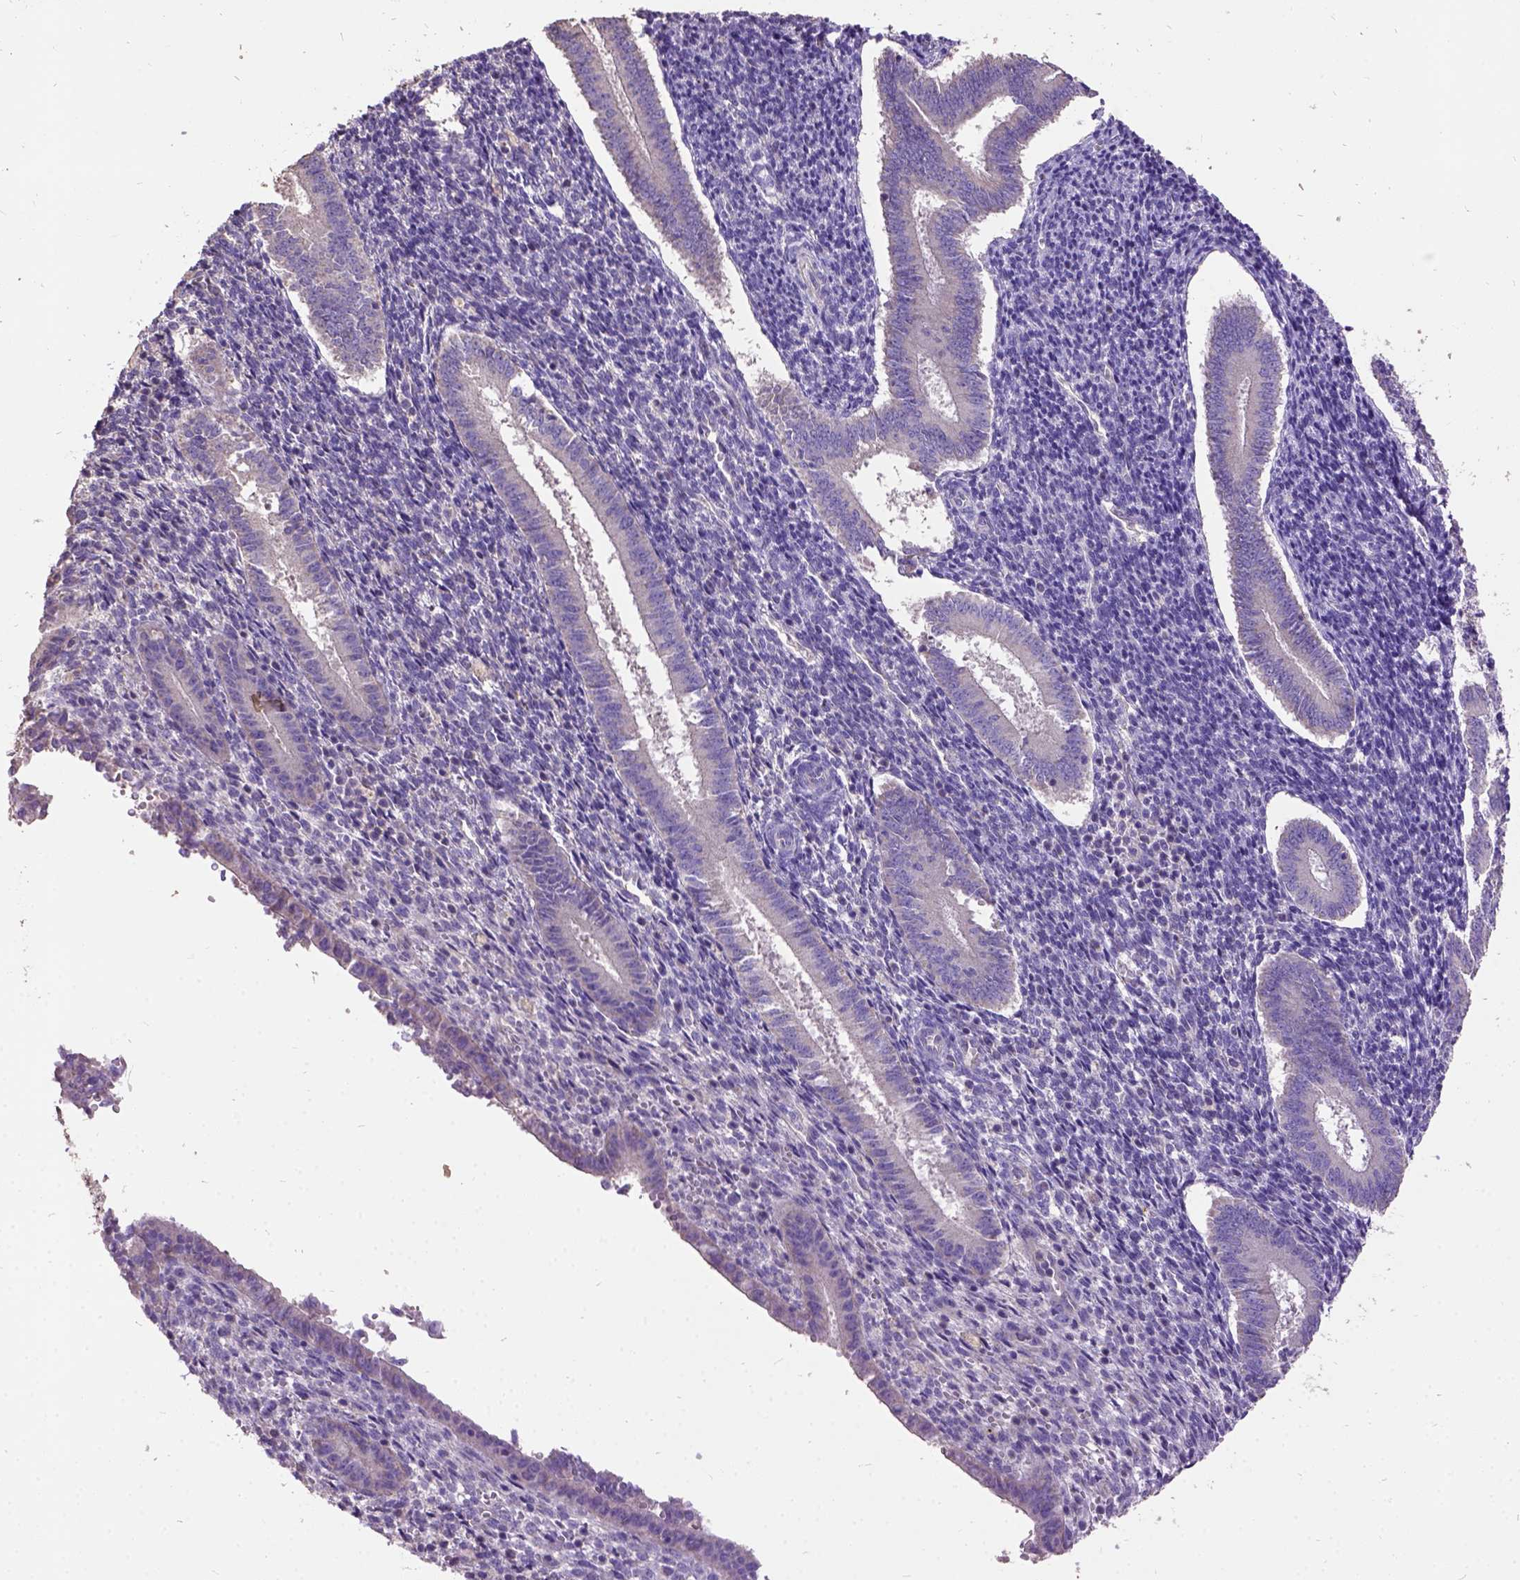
{"staining": {"intensity": "weak", "quantity": "25%-75%", "location": "cytoplasmic/membranous"}, "tissue": "endometrium", "cell_type": "Cells in endometrial stroma", "image_type": "normal", "snomed": [{"axis": "morphology", "description": "Normal tissue, NOS"}, {"axis": "topography", "description": "Endometrium"}], "caption": "A micrograph showing weak cytoplasmic/membranous positivity in about 25%-75% of cells in endometrial stroma in normal endometrium, as visualized by brown immunohistochemical staining.", "gene": "DQX1", "patient": {"sex": "female", "age": 25}}